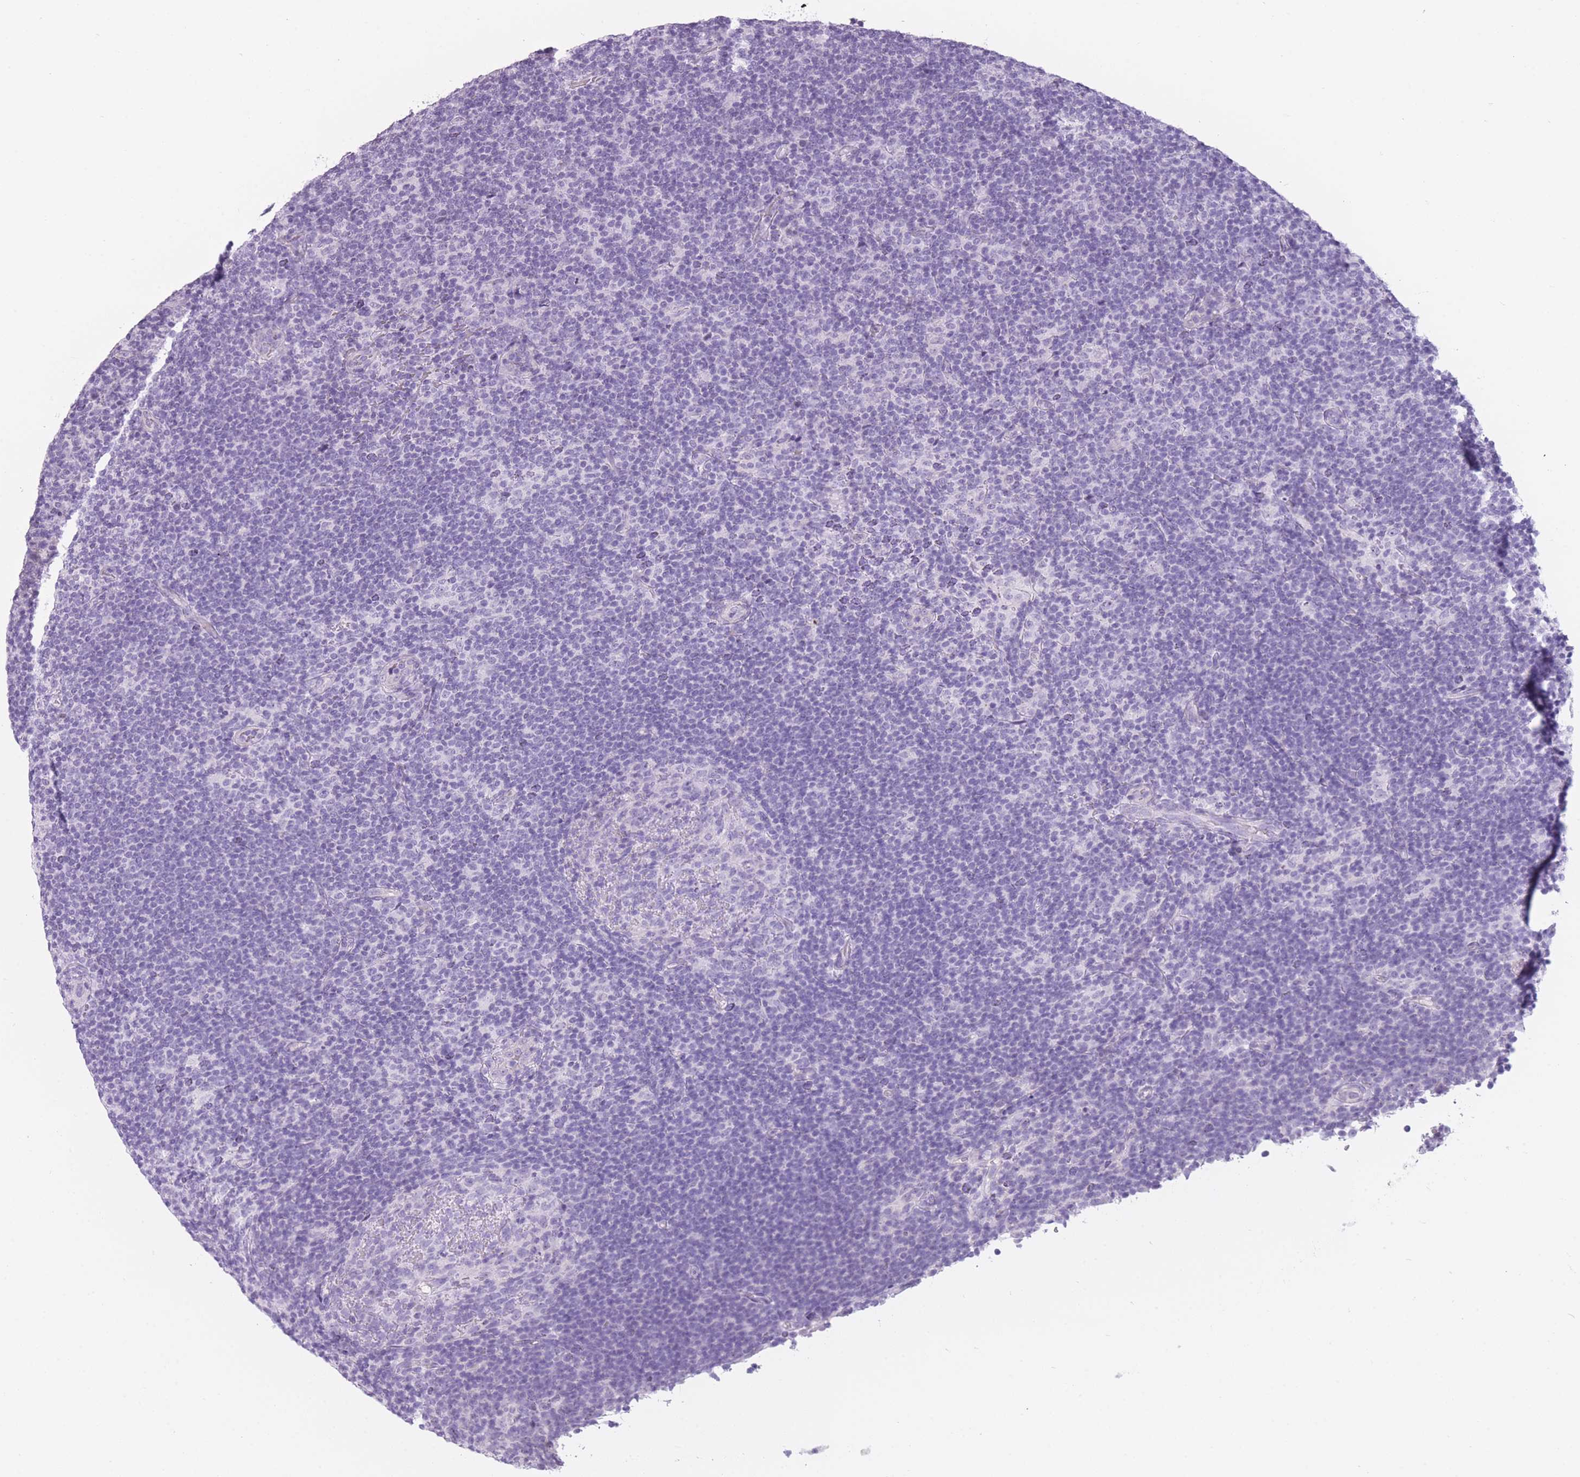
{"staining": {"intensity": "negative", "quantity": "none", "location": "none"}, "tissue": "lymphoma", "cell_type": "Tumor cells", "image_type": "cancer", "snomed": [{"axis": "morphology", "description": "Hodgkin's disease, NOS"}, {"axis": "topography", "description": "Lymph node"}], "caption": "Micrograph shows no significant protein positivity in tumor cells of lymphoma.", "gene": "GOLGA6D", "patient": {"sex": "female", "age": 57}}